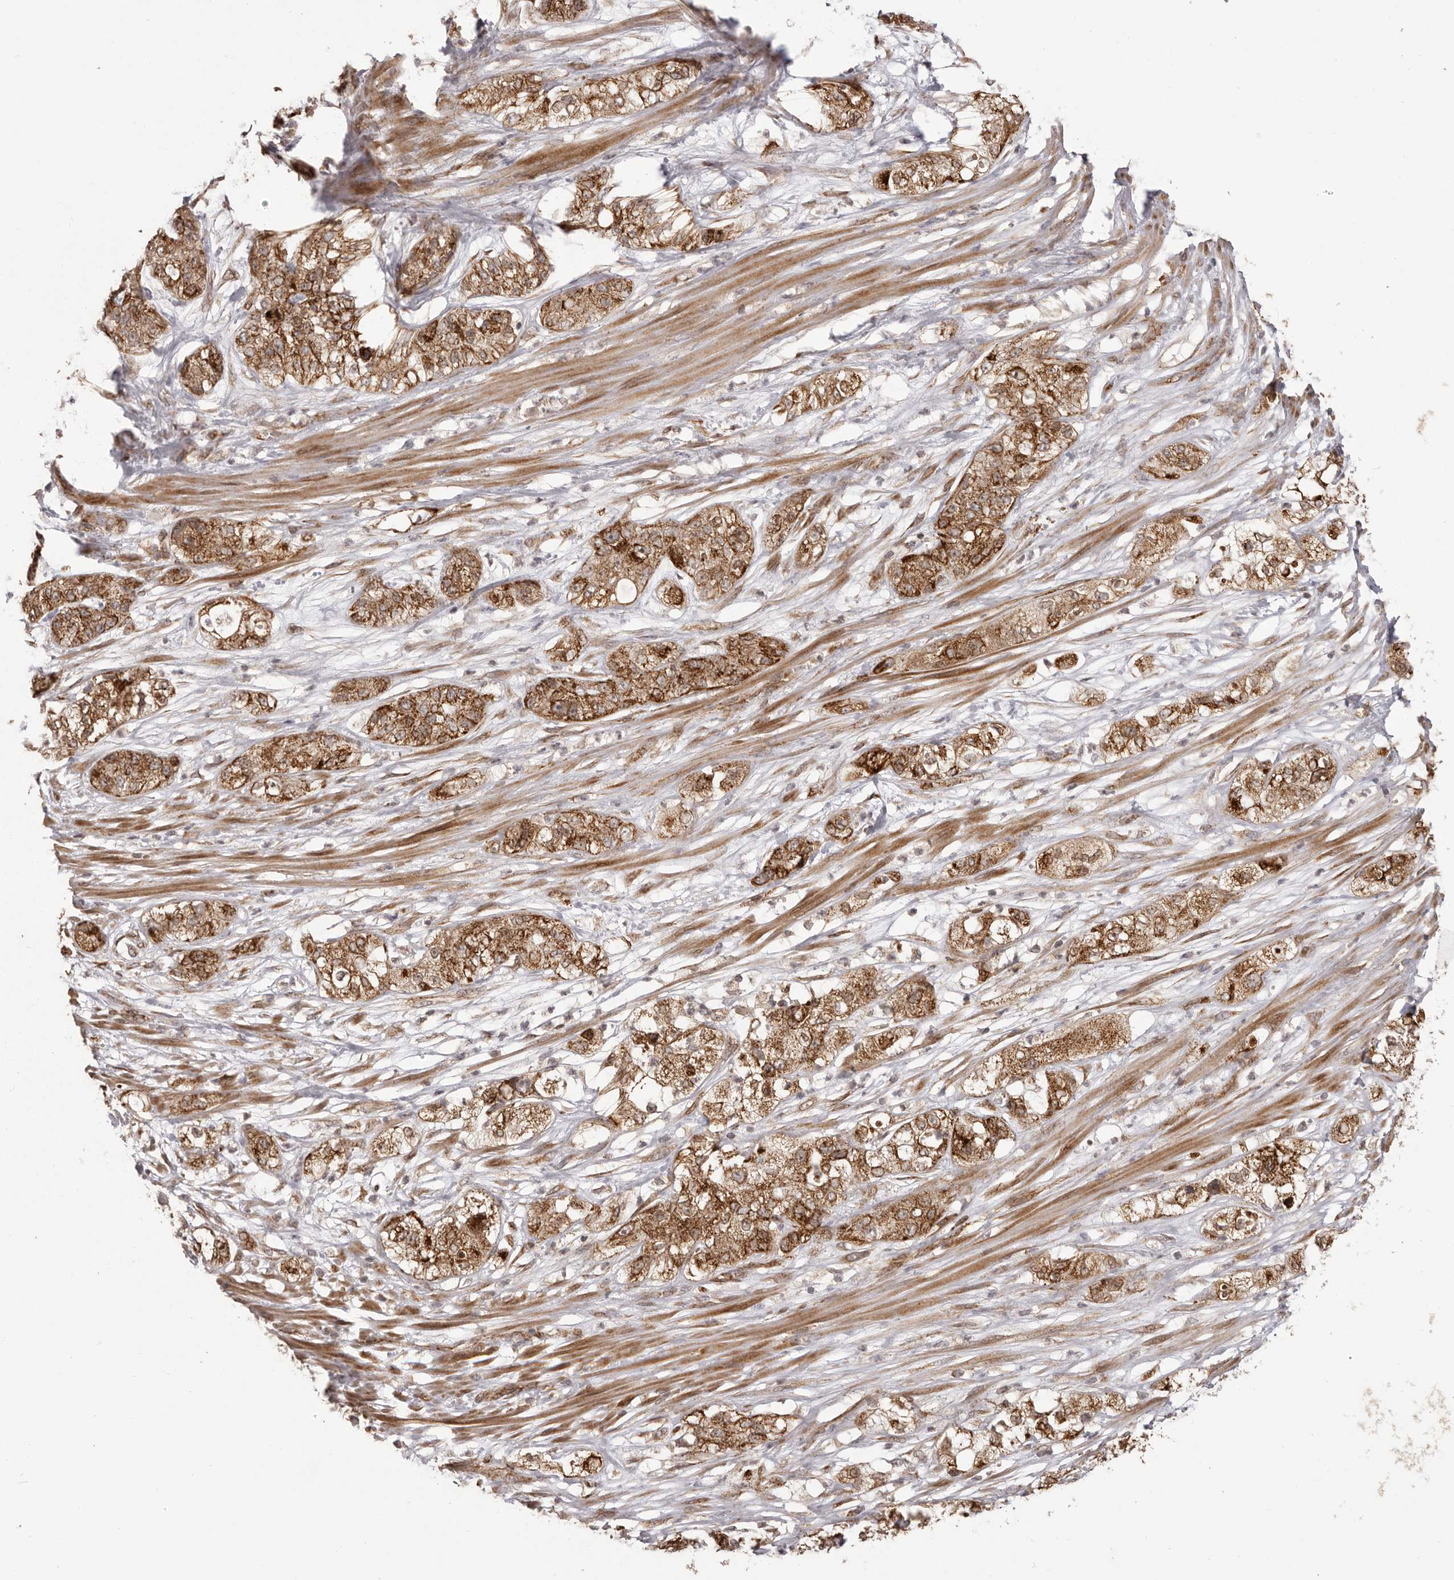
{"staining": {"intensity": "strong", "quantity": ">75%", "location": "cytoplasmic/membranous"}, "tissue": "pancreatic cancer", "cell_type": "Tumor cells", "image_type": "cancer", "snomed": [{"axis": "morphology", "description": "Adenocarcinoma, NOS"}, {"axis": "topography", "description": "Pancreas"}], "caption": "Tumor cells exhibit strong cytoplasmic/membranous staining in about >75% of cells in pancreatic cancer. The protein of interest is stained brown, and the nuclei are stained in blue (DAB (3,3'-diaminobenzidine) IHC with brightfield microscopy, high magnification).", "gene": "CHRM2", "patient": {"sex": "female", "age": 78}}